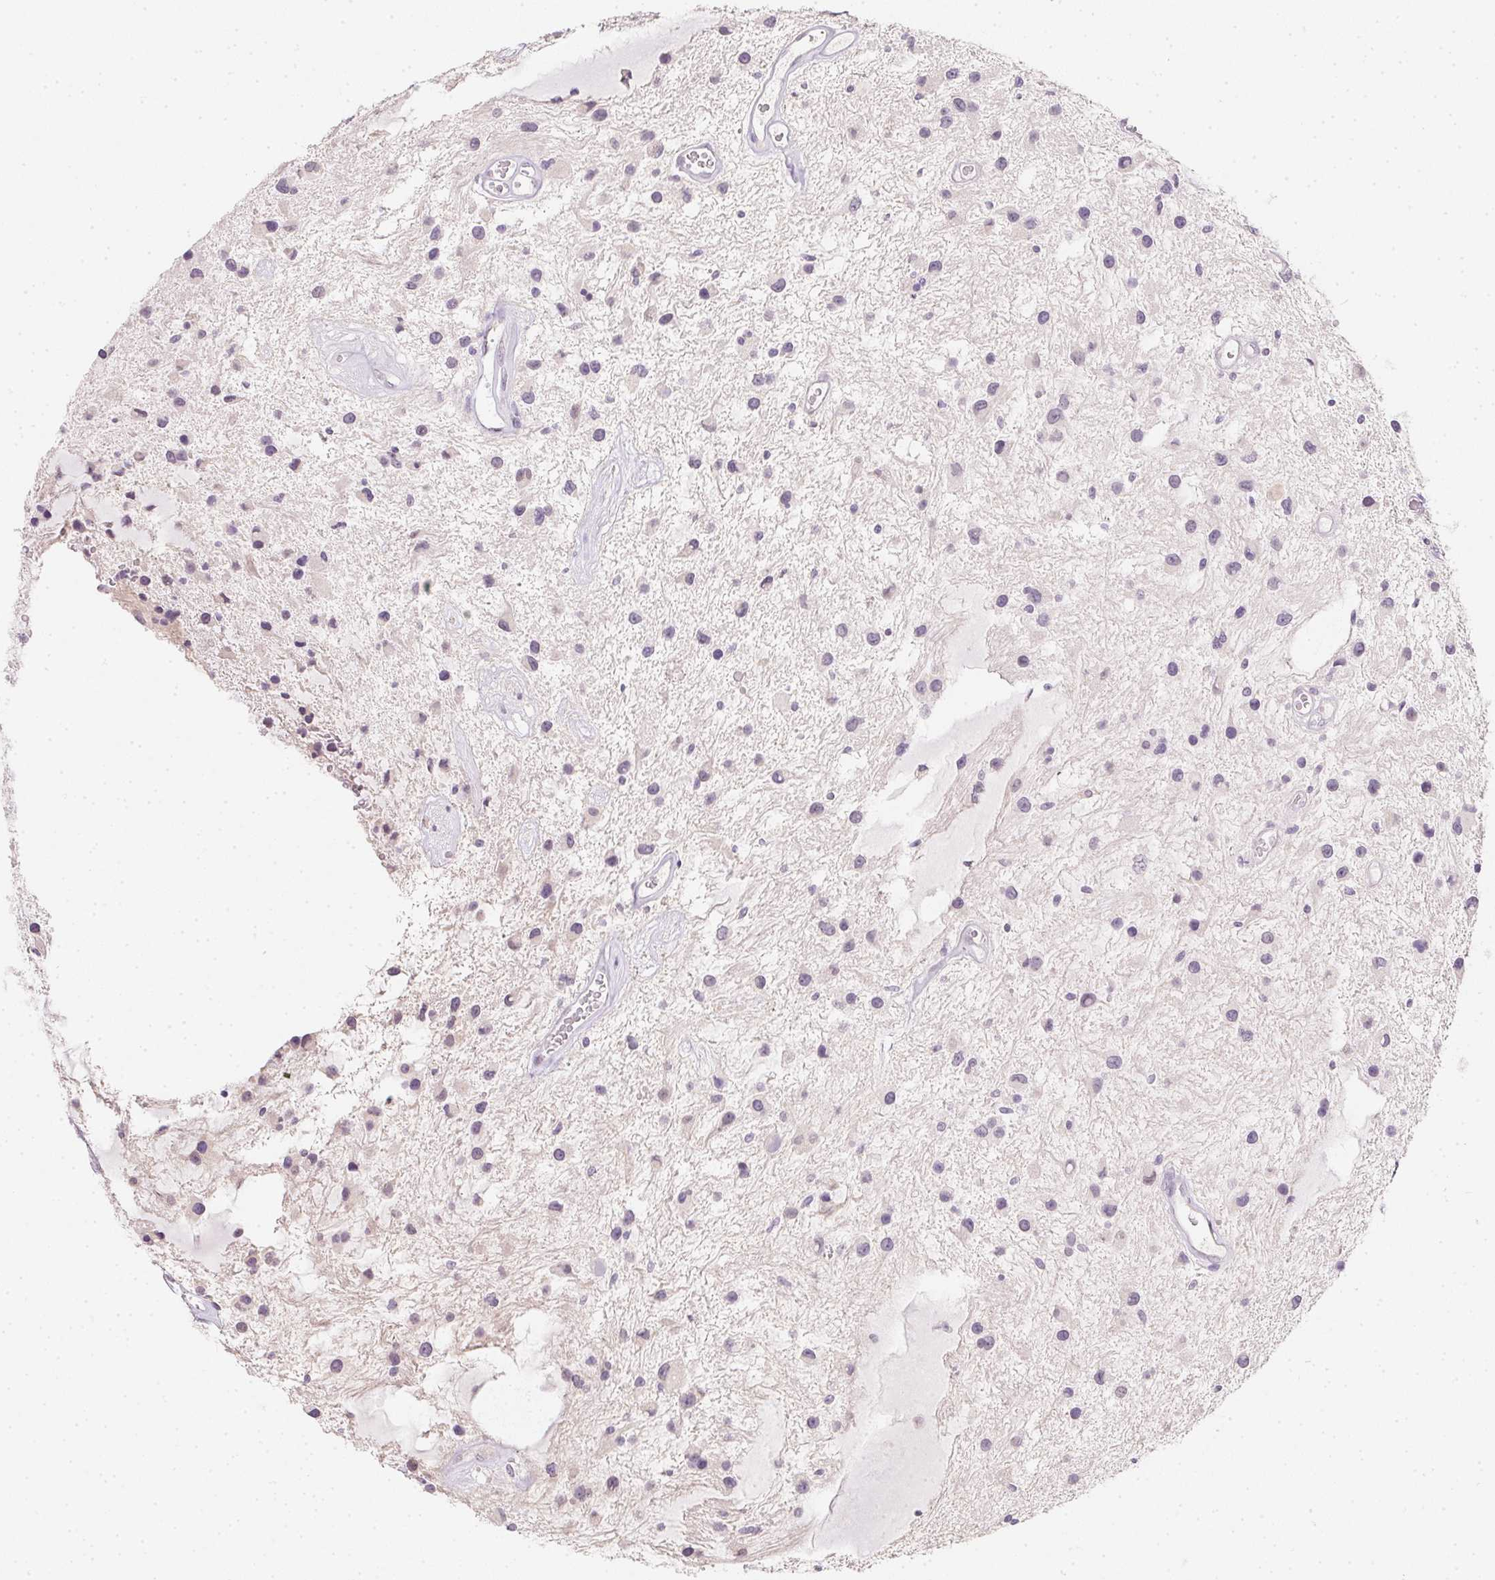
{"staining": {"intensity": "negative", "quantity": "none", "location": "none"}, "tissue": "glioma", "cell_type": "Tumor cells", "image_type": "cancer", "snomed": [{"axis": "morphology", "description": "Glioma, malignant, Low grade"}, {"axis": "topography", "description": "Cerebellum"}], "caption": "Protein analysis of malignant low-grade glioma exhibits no significant positivity in tumor cells. Nuclei are stained in blue.", "gene": "ZBBX", "patient": {"sex": "female", "age": 14}}